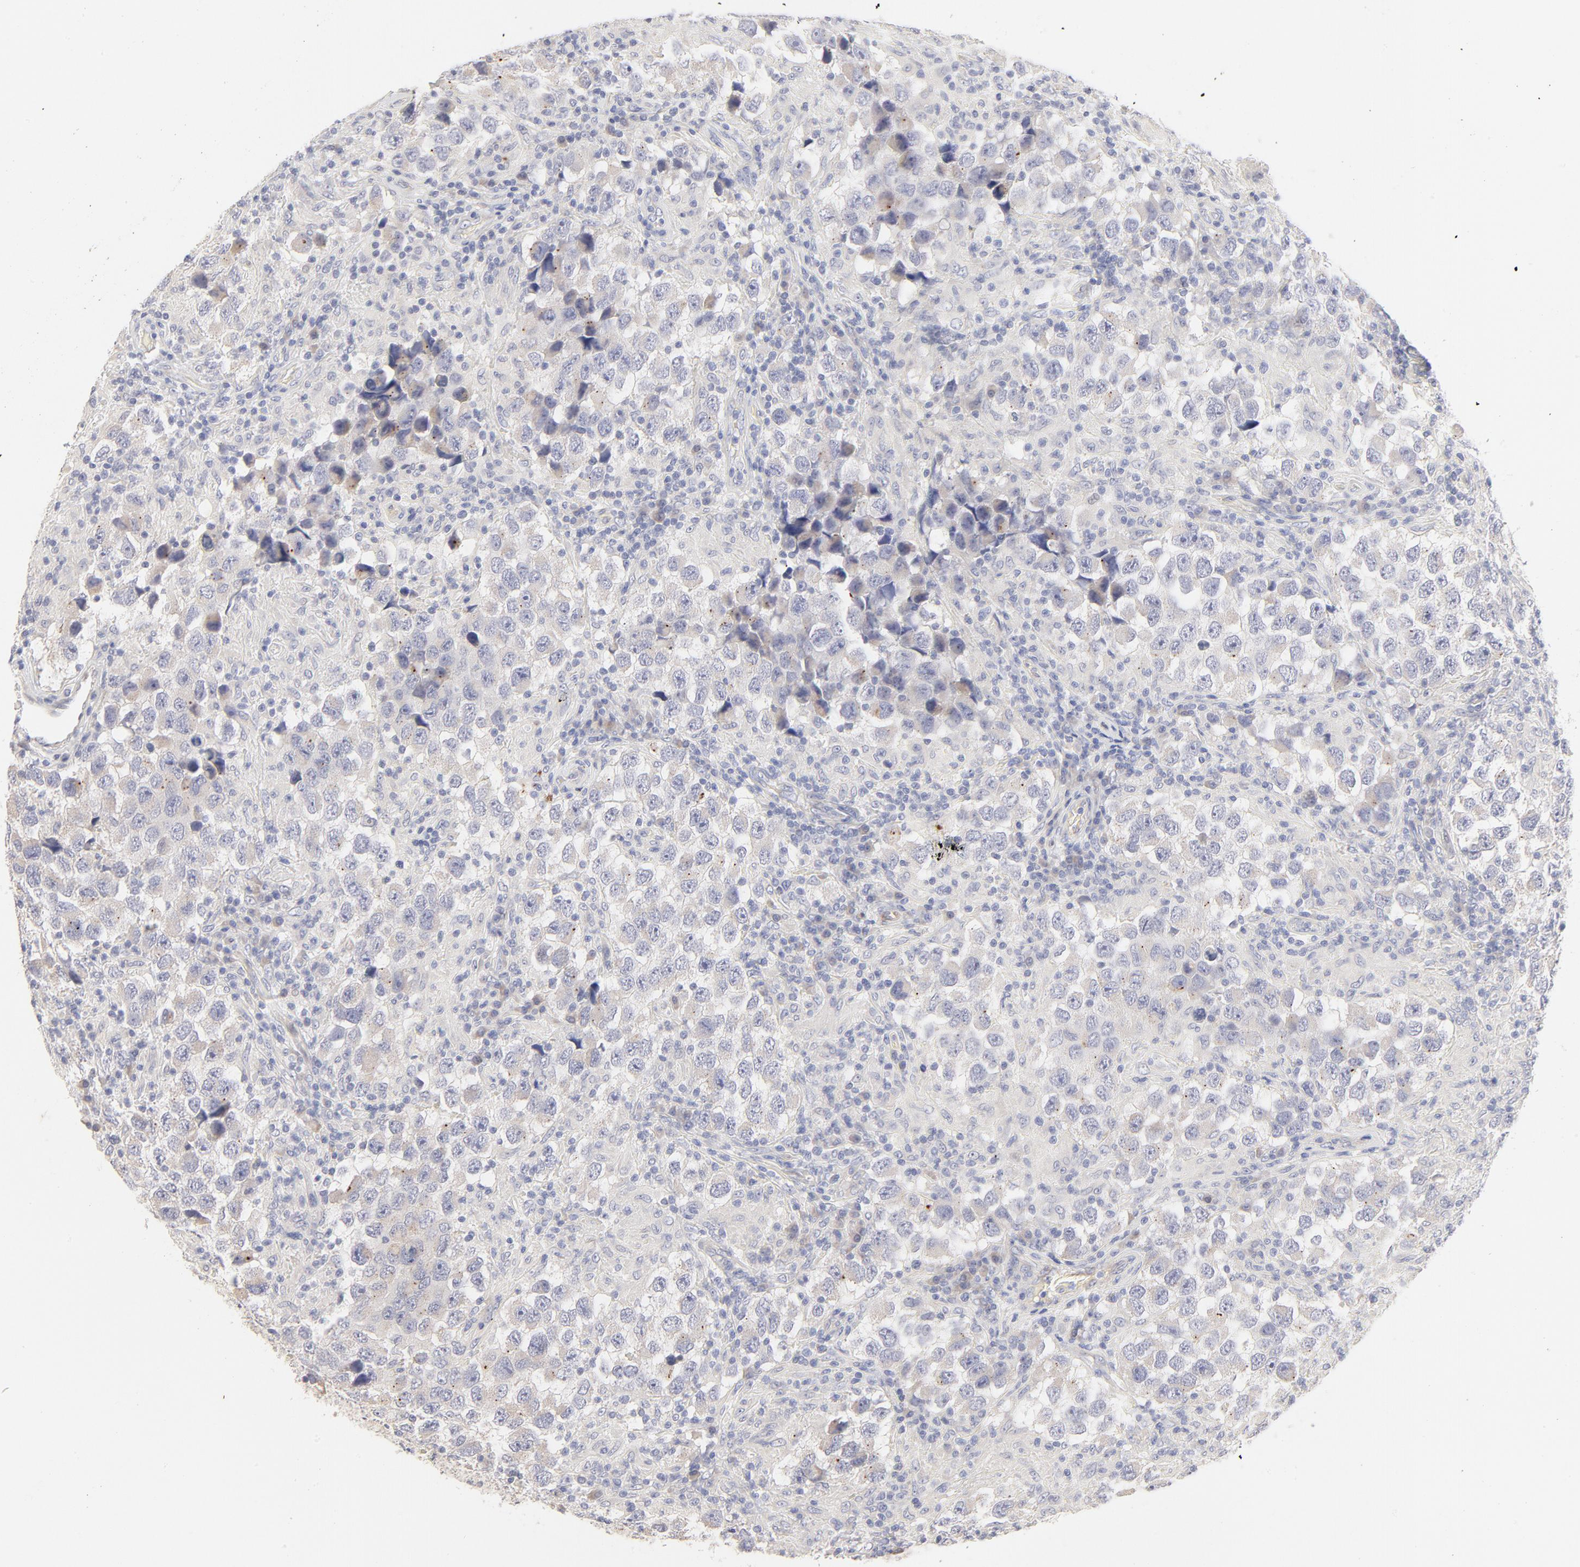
{"staining": {"intensity": "negative", "quantity": "none", "location": "none"}, "tissue": "testis cancer", "cell_type": "Tumor cells", "image_type": "cancer", "snomed": [{"axis": "morphology", "description": "Carcinoma, Embryonal, NOS"}, {"axis": "topography", "description": "Testis"}], "caption": "Immunohistochemistry (IHC) image of neoplastic tissue: embryonal carcinoma (testis) stained with DAB shows no significant protein staining in tumor cells.", "gene": "NKX2-2", "patient": {"sex": "male", "age": 21}}